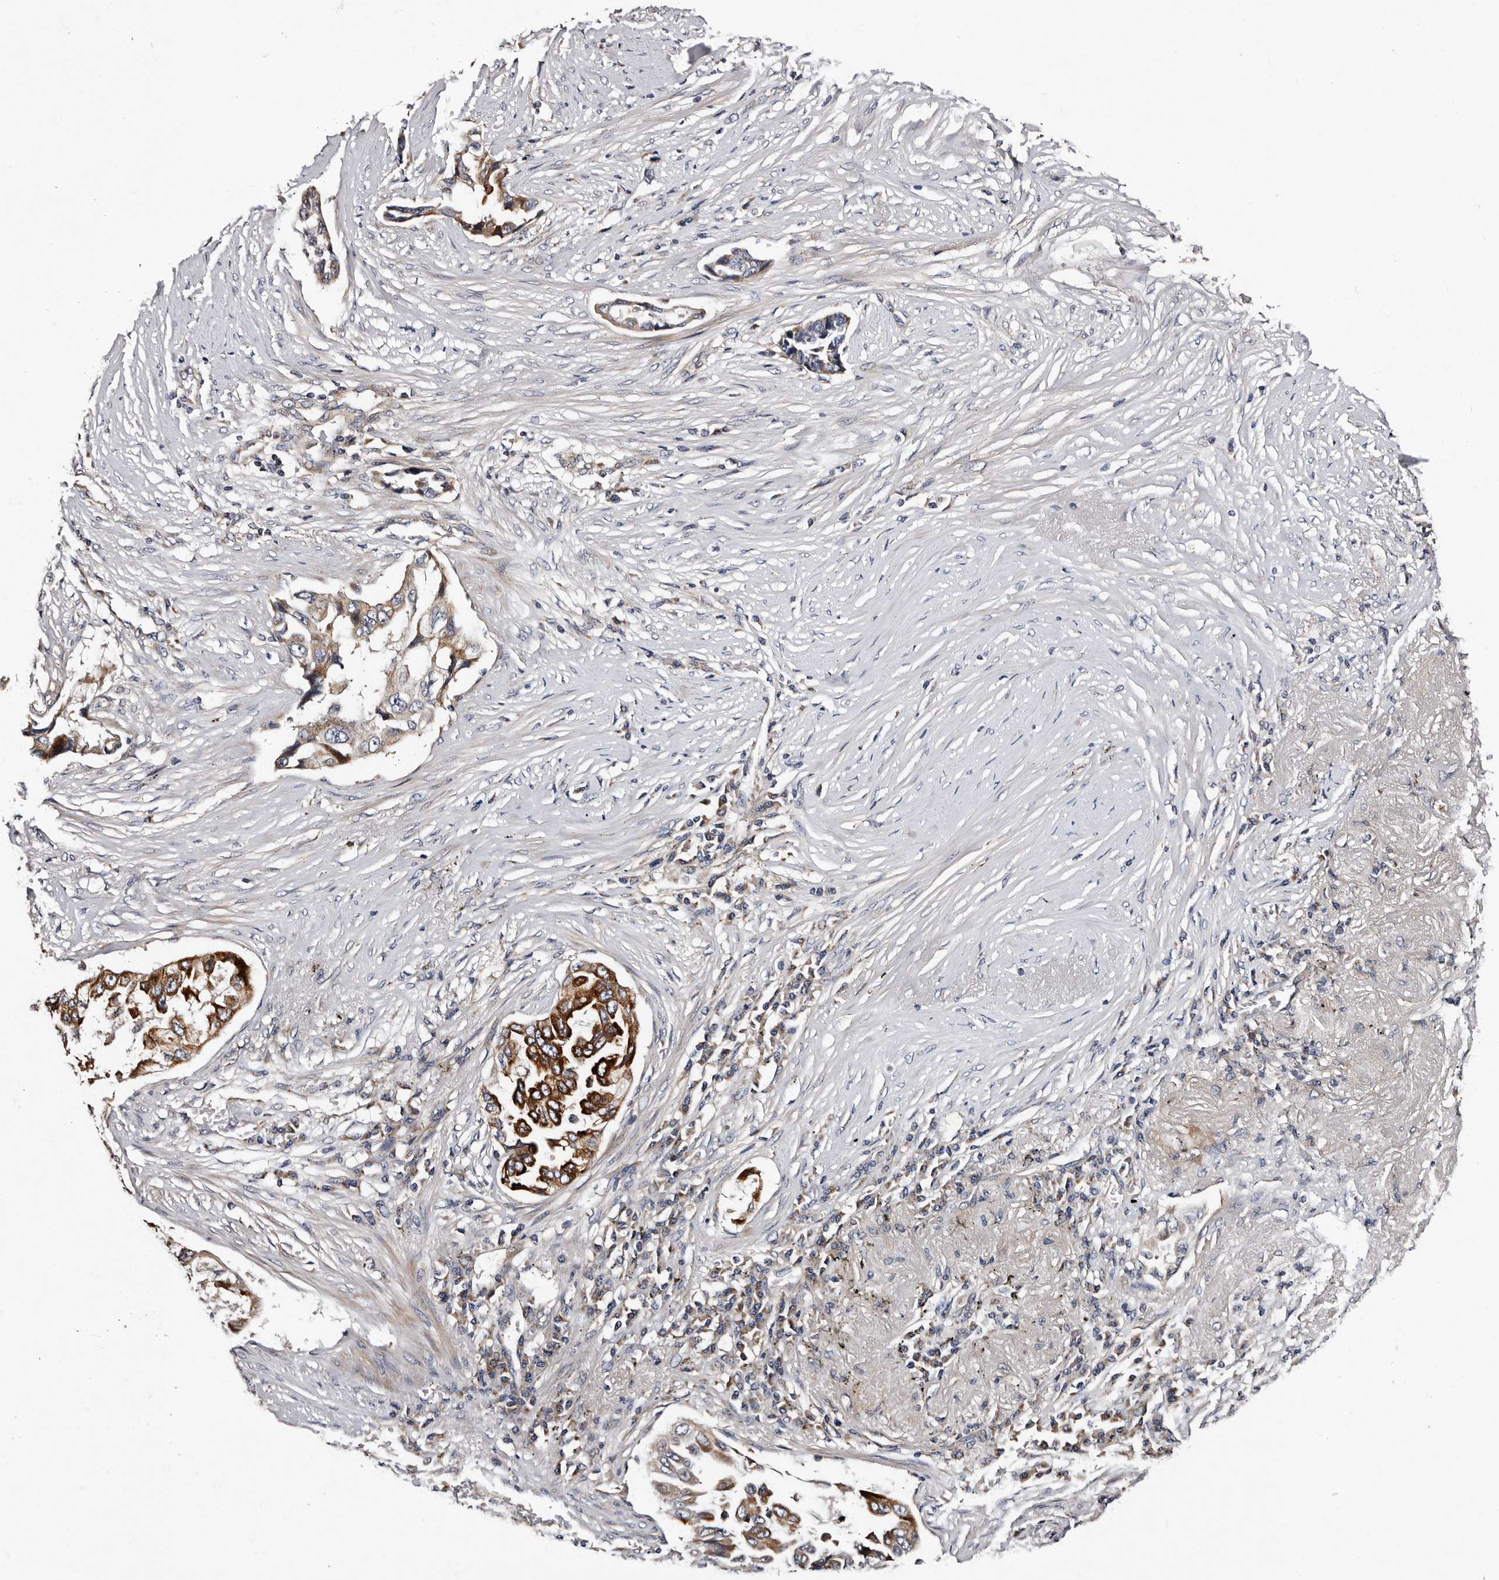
{"staining": {"intensity": "strong", "quantity": "<25%", "location": "cytoplasmic/membranous"}, "tissue": "lung cancer", "cell_type": "Tumor cells", "image_type": "cancer", "snomed": [{"axis": "morphology", "description": "Adenocarcinoma, NOS"}, {"axis": "topography", "description": "Lung"}], "caption": "Immunohistochemical staining of human lung cancer displays medium levels of strong cytoplasmic/membranous protein staining in approximately <25% of tumor cells.", "gene": "ADCK5", "patient": {"sex": "female", "age": 51}}